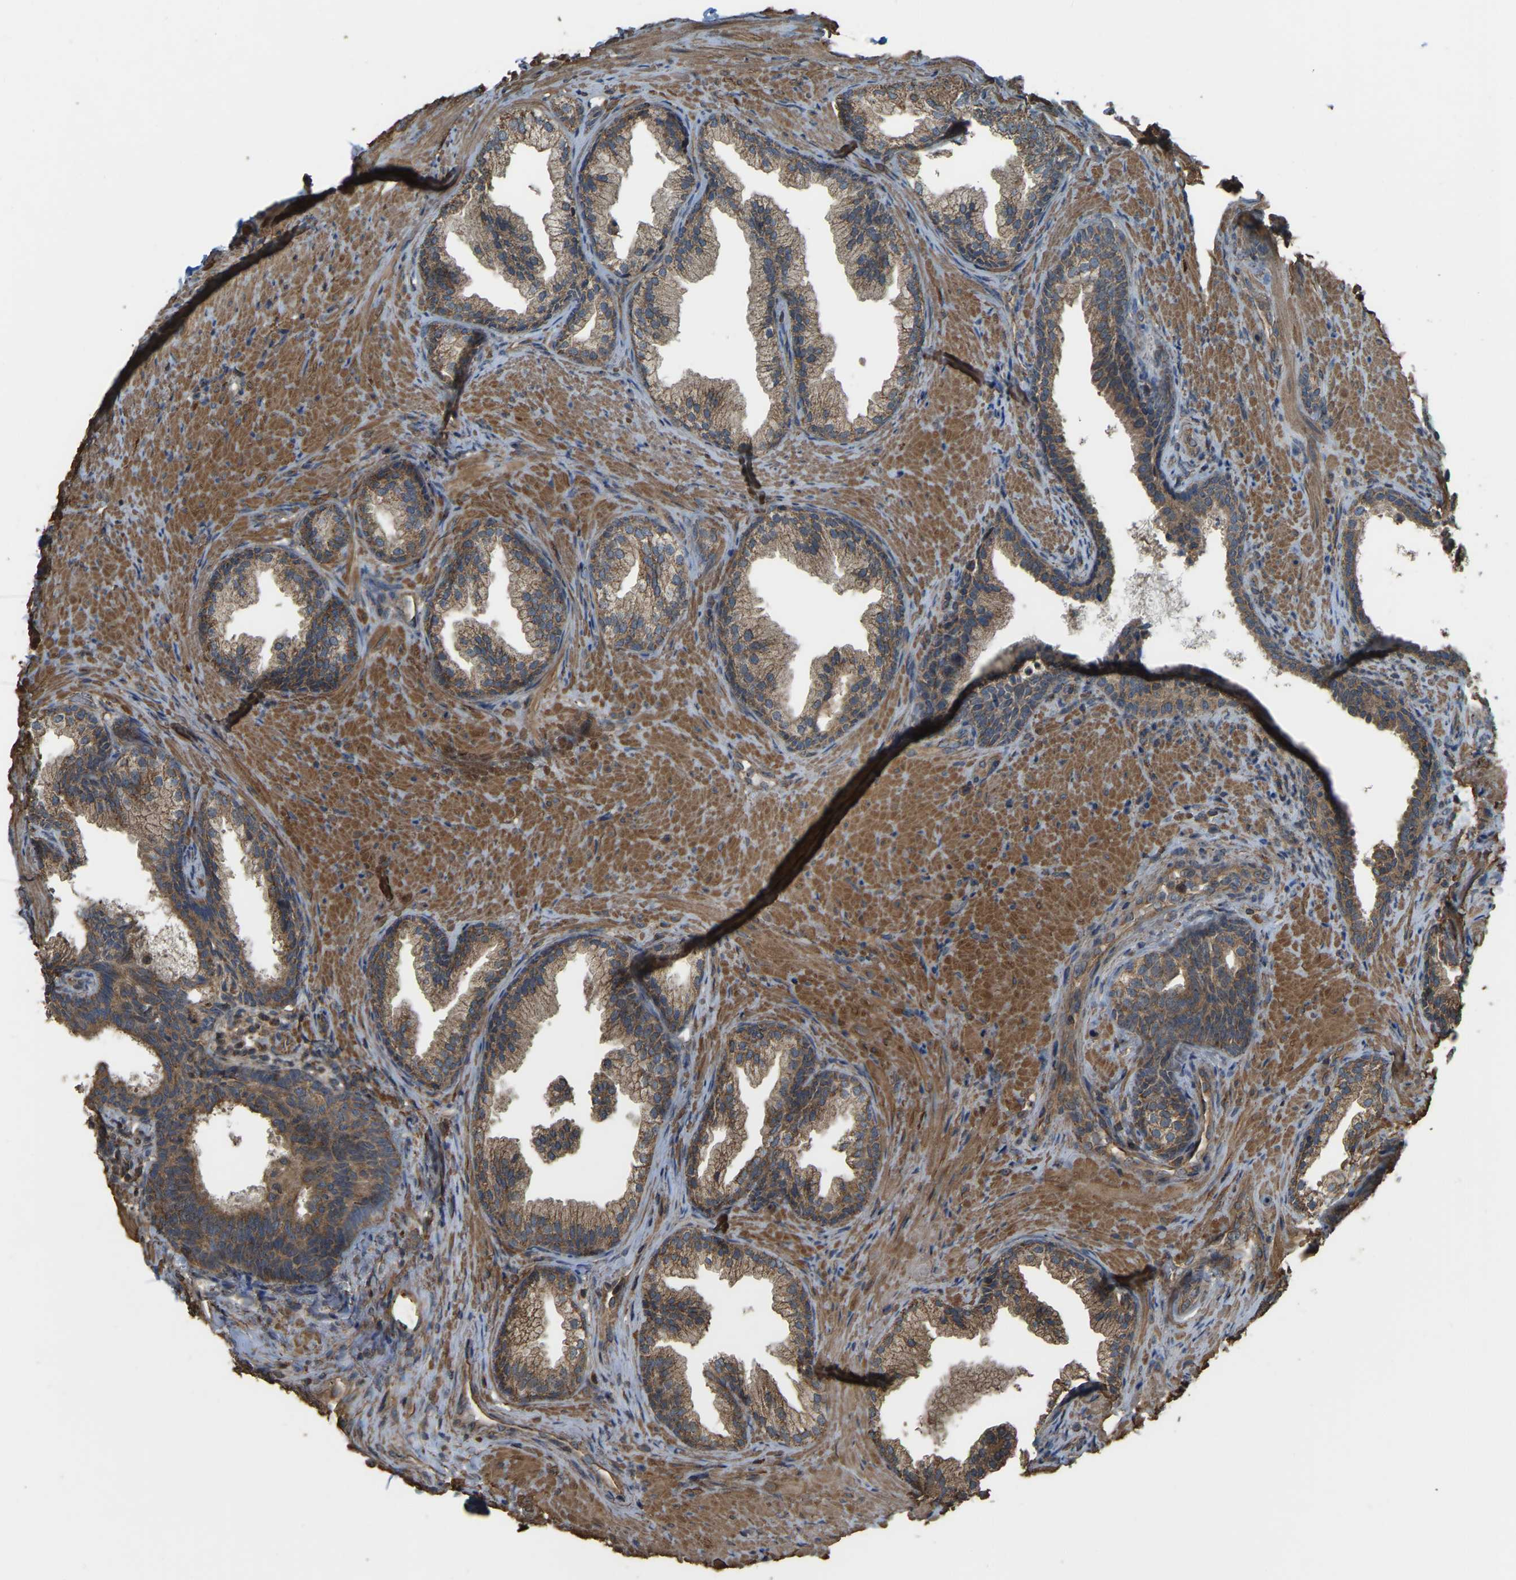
{"staining": {"intensity": "moderate", "quantity": ">75%", "location": "cytoplasmic/membranous"}, "tissue": "prostate", "cell_type": "Glandular cells", "image_type": "normal", "snomed": [{"axis": "morphology", "description": "Normal tissue, NOS"}, {"axis": "topography", "description": "Prostate"}], "caption": "Immunohistochemistry photomicrograph of normal prostate stained for a protein (brown), which shows medium levels of moderate cytoplasmic/membranous positivity in about >75% of glandular cells.", "gene": "GNG2", "patient": {"sex": "male", "age": 76}}